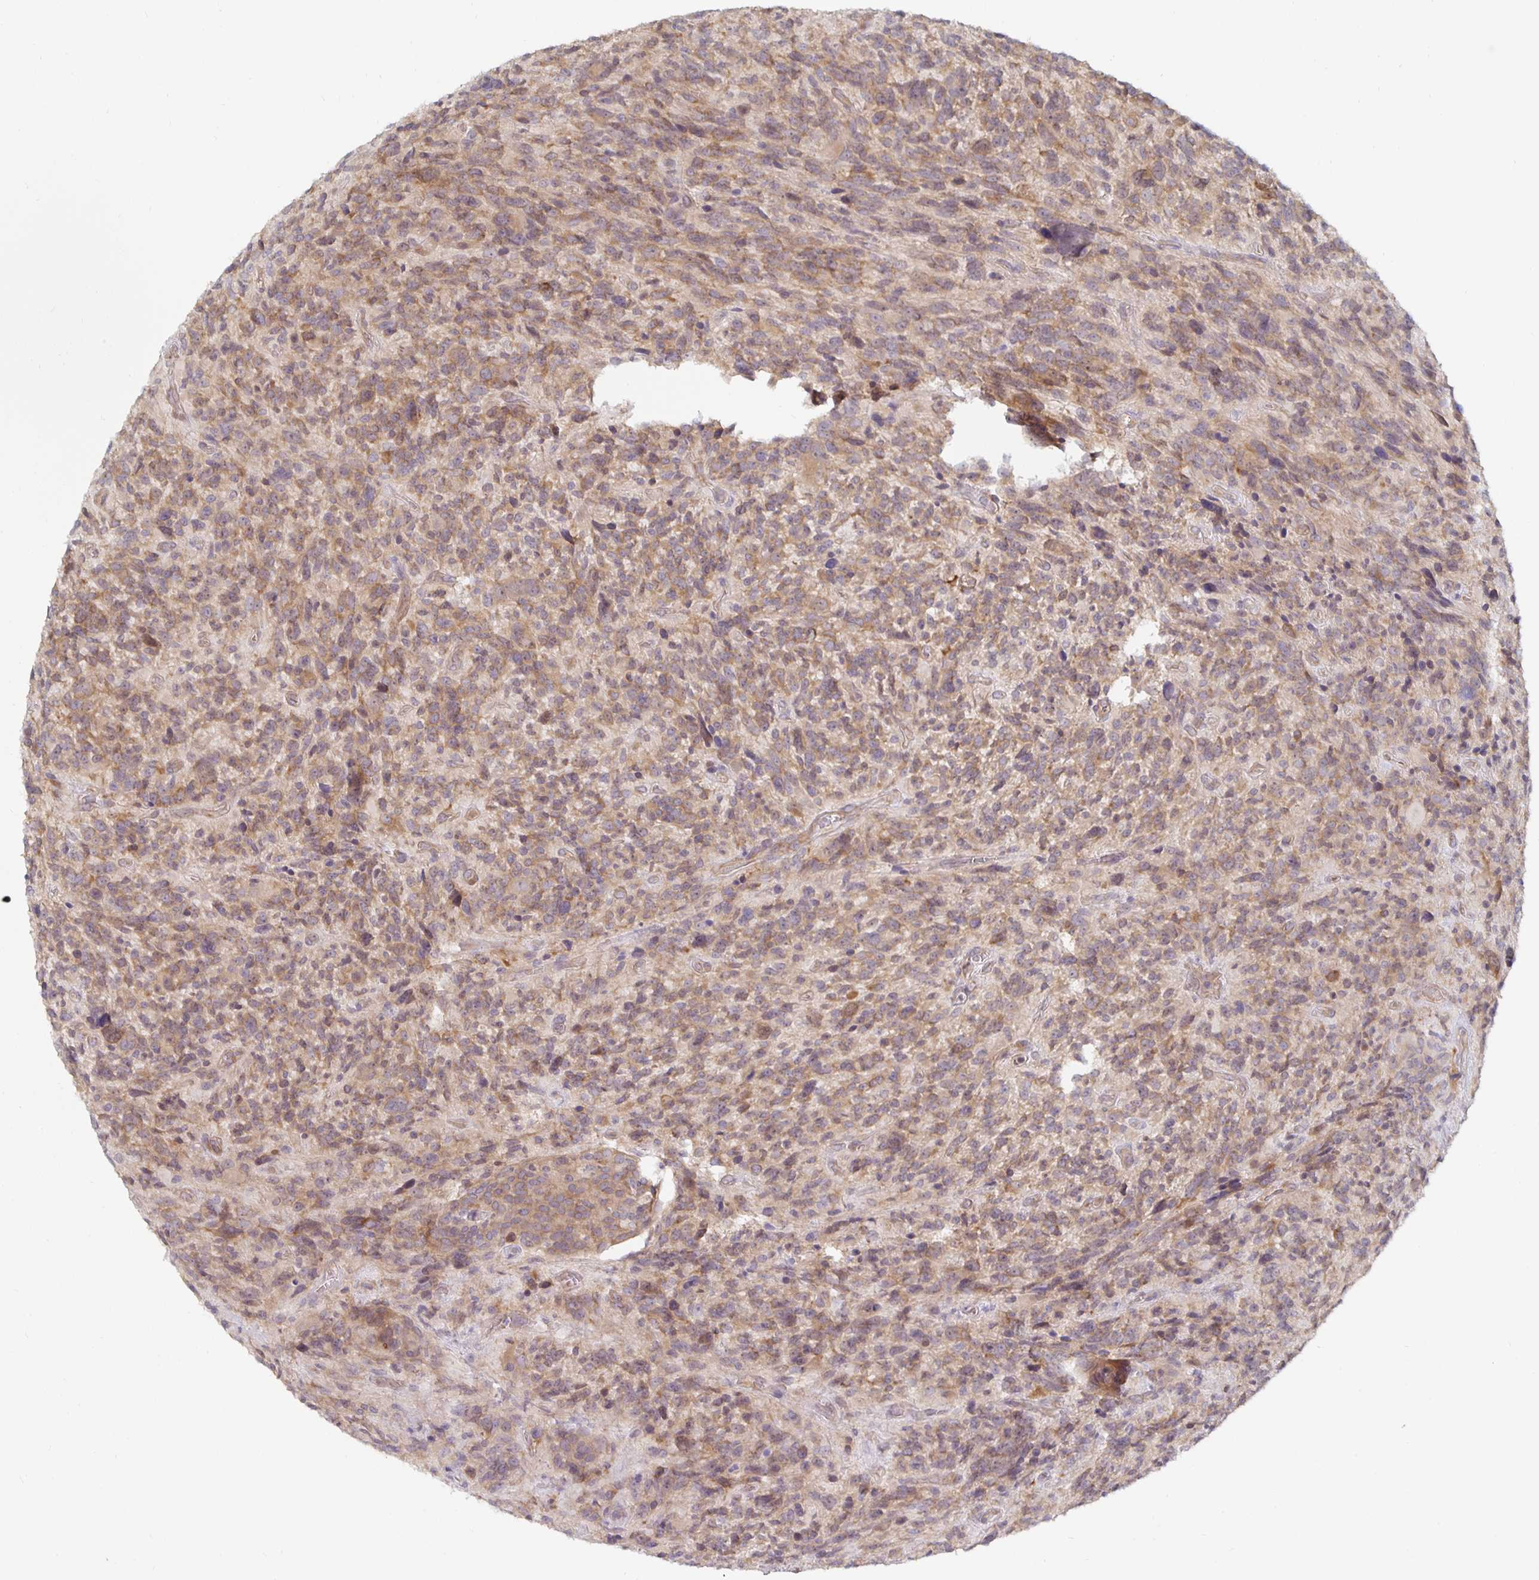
{"staining": {"intensity": "moderate", "quantity": "25%-75%", "location": "cytoplasmic/membranous"}, "tissue": "glioma", "cell_type": "Tumor cells", "image_type": "cancer", "snomed": [{"axis": "morphology", "description": "Glioma, malignant, High grade"}, {"axis": "topography", "description": "Brain"}], "caption": "Malignant glioma (high-grade) stained for a protein (brown) demonstrates moderate cytoplasmic/membranous positive staining in about 25%-75% of tumor cells.", "gene": "PDAP1", "patient": {"sex": "male", "age": 46}}